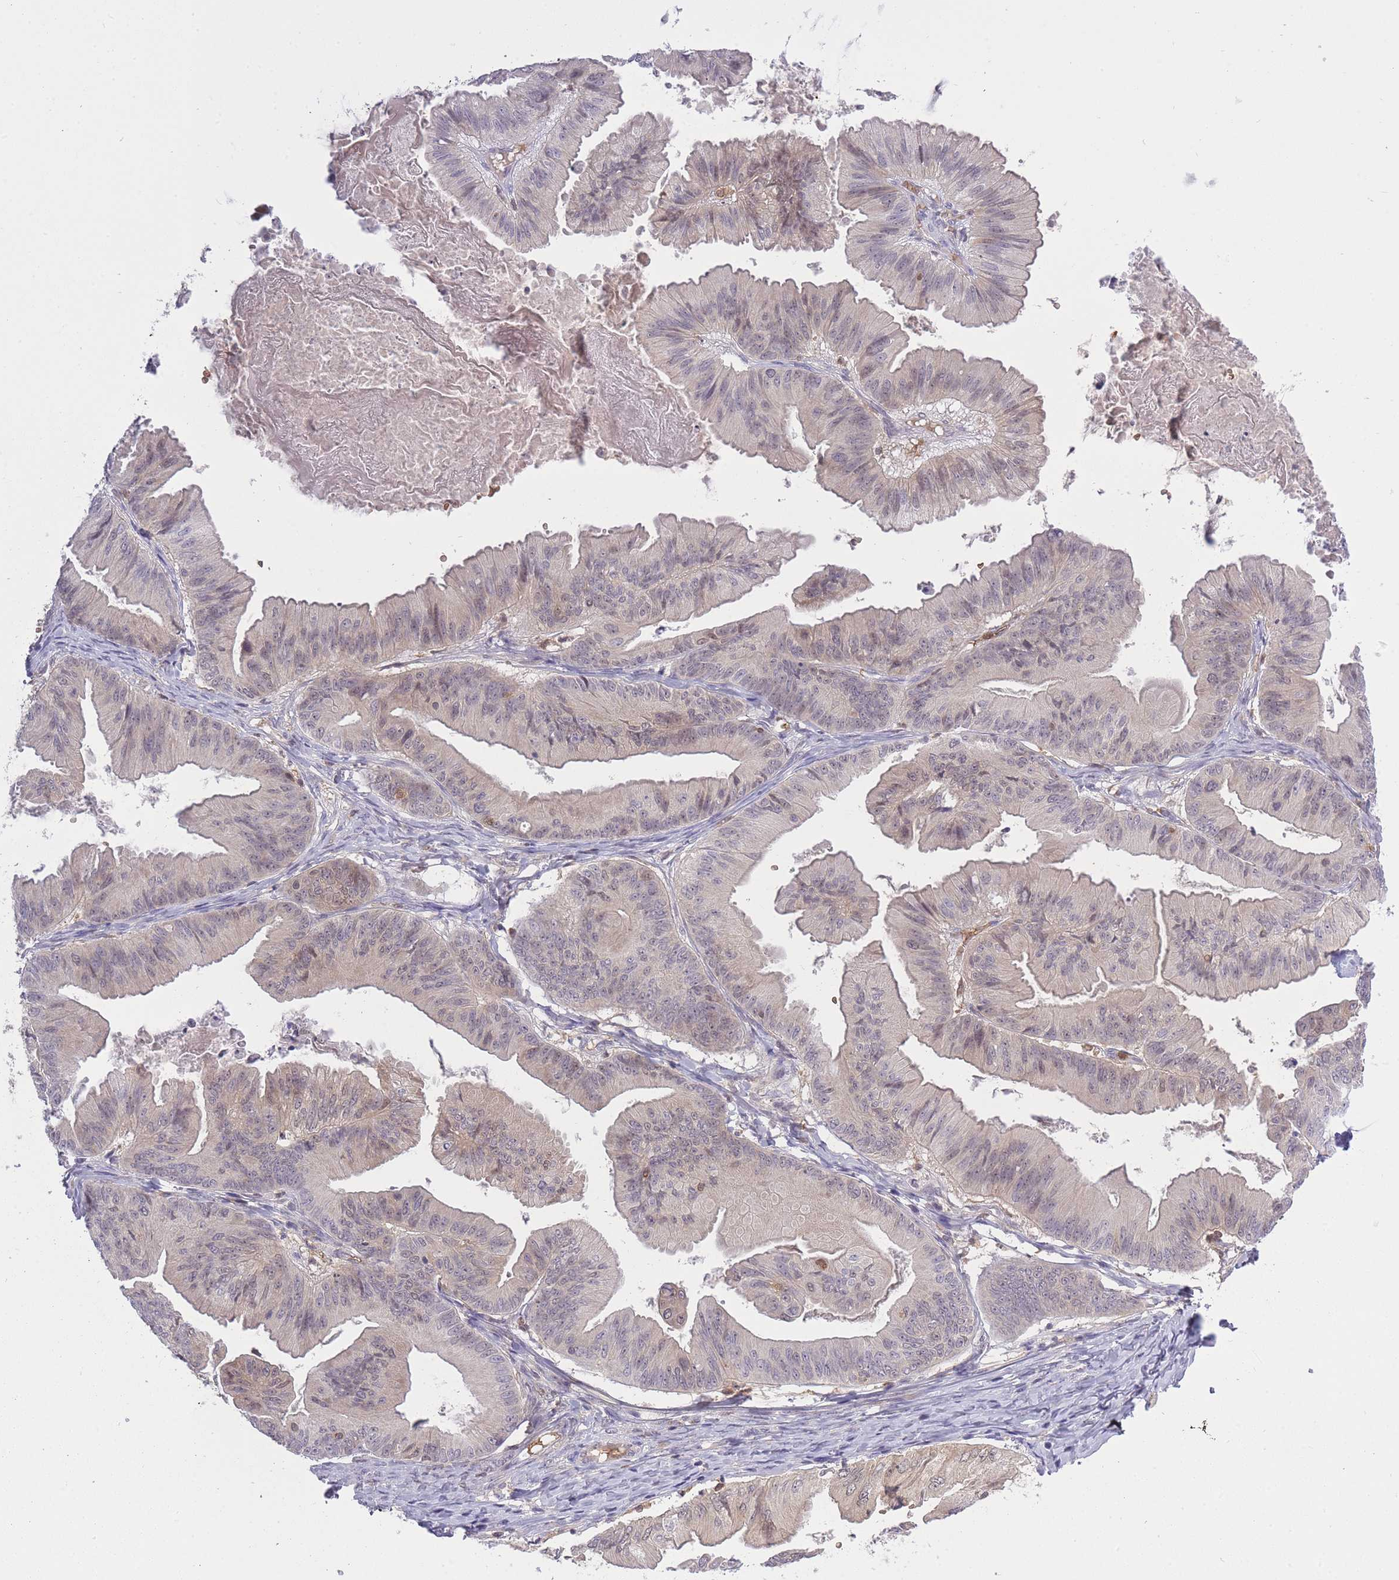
{"staining": {"intensity": "moderate", "quantity": "25%-75%", "location": "cytoplasmic/membranous,nuclear"}, "tissue": "ovarian cancer", "cell_type": "Tumor cells", "image_type": "cancer", "snomed": [{"axis": "morphology", "description": "Cystadenocarcinoma, mucinous, NOS"}, {"axis": "topography", "description": "Ovary"}], "caption": "About 25%-75% of tumor cells in human ovarian cancer (mucinous cystadenocarcinoma) display moderate cytoplasmic/membranous and nuclear protein positivity as visualized by brown immunohistochemical staining.", "gene": "CXorf38", "patient": {"sex": "female", "age": 61}}